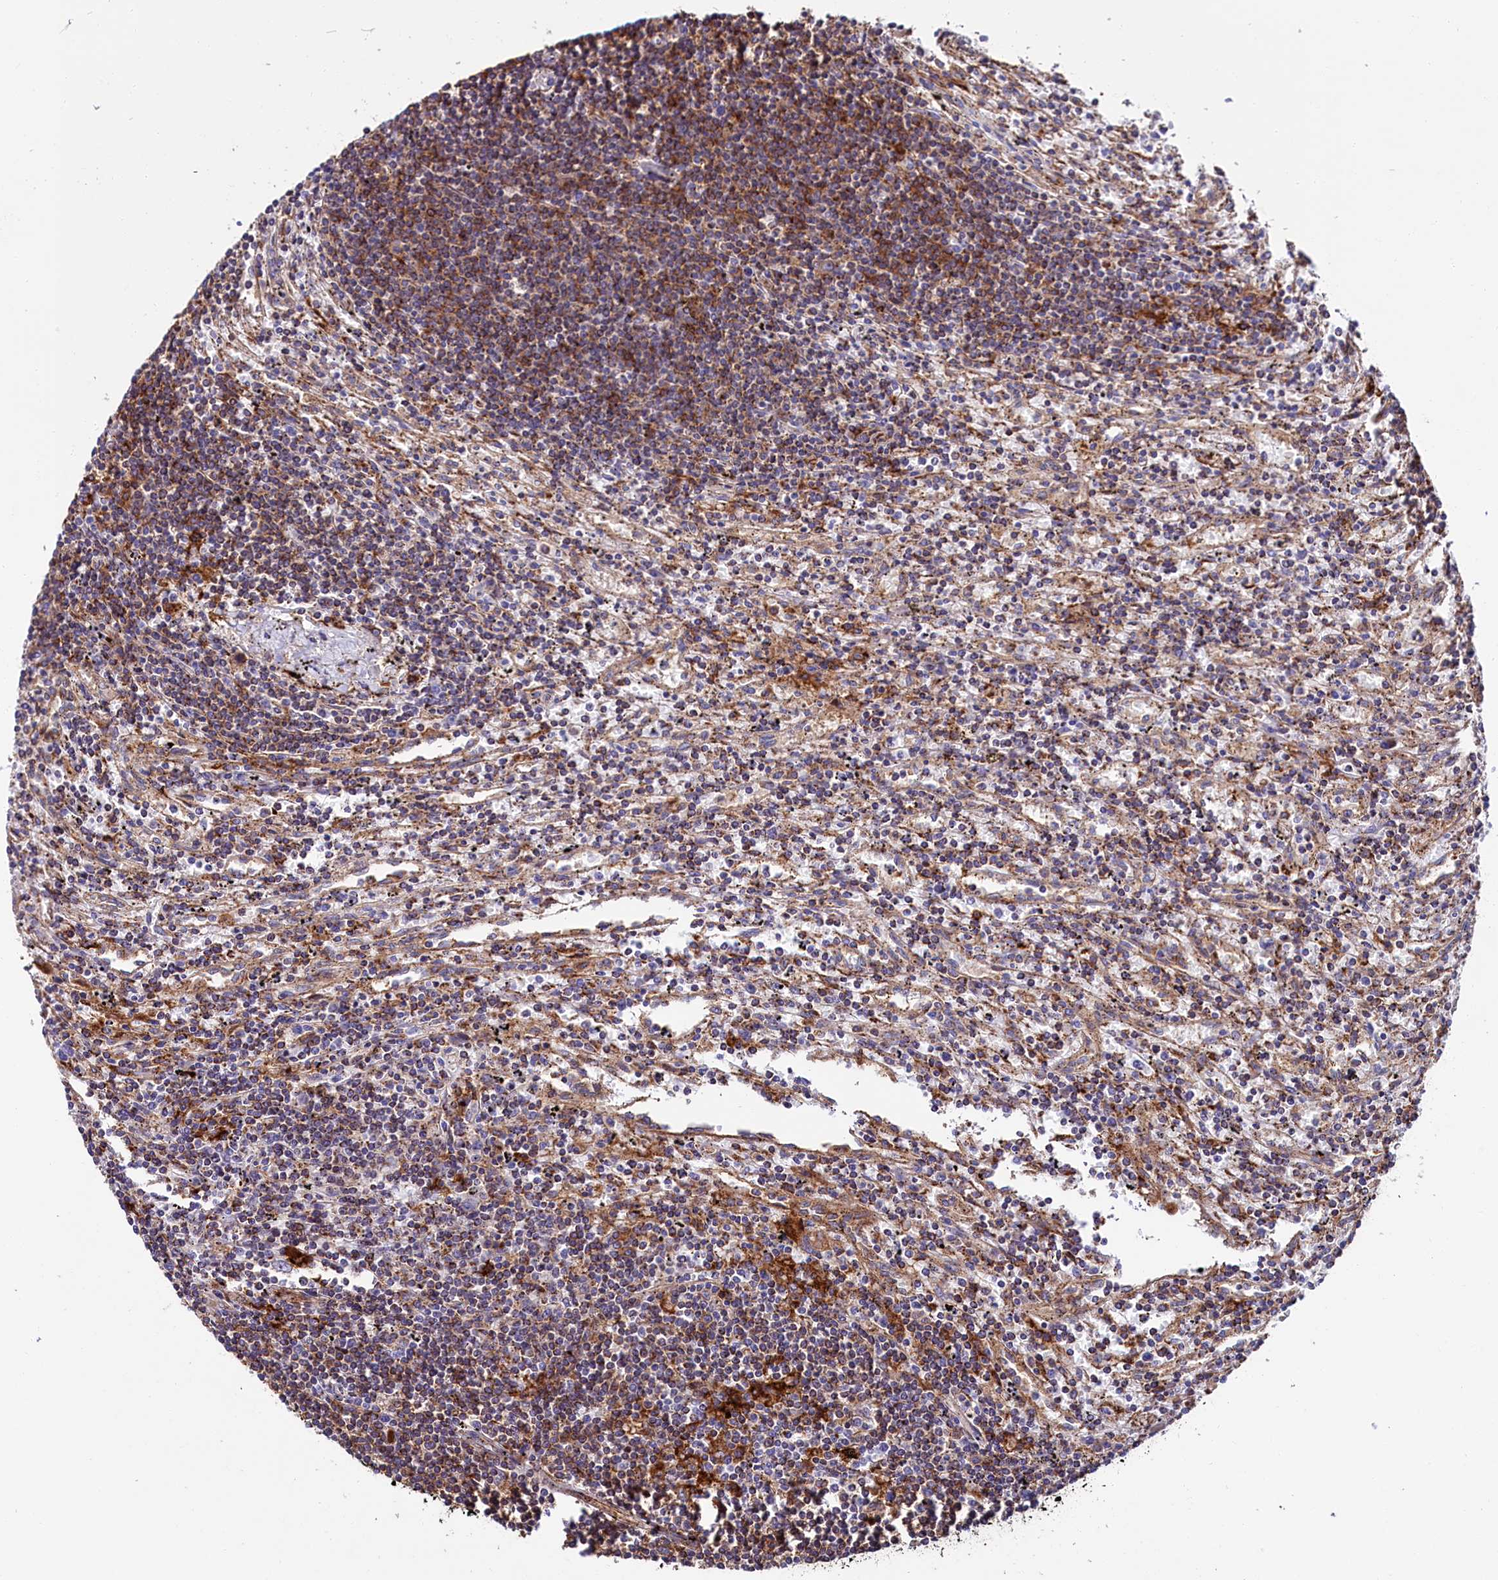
{"staining": {"intensity": "weak", "quantity": "25%-75%", "location": "cytoplasmic/membranous"}, "tissue": "lymphoma", "cell_type": "Tumor cells", "image_type": "cancer", "snomed": [{"axis": "morphology", "description": "Malignant lymphoma, non-Hodgkin's type, Low grade"}, {"axis": "topography", "description": "Spleen"}], "caption": "Immunohistochemical staining of malignant lymphoma, non-Hodgkin's type (low-grade) demonstrates weak cytoplasmic/membranous protein staining in about 25%-75% of tumor cells. (Brightfield microscopy of DAB IHC at high magnification).", "gene": "IL20RA", "patient": {"sex": "male", "age": 76}}